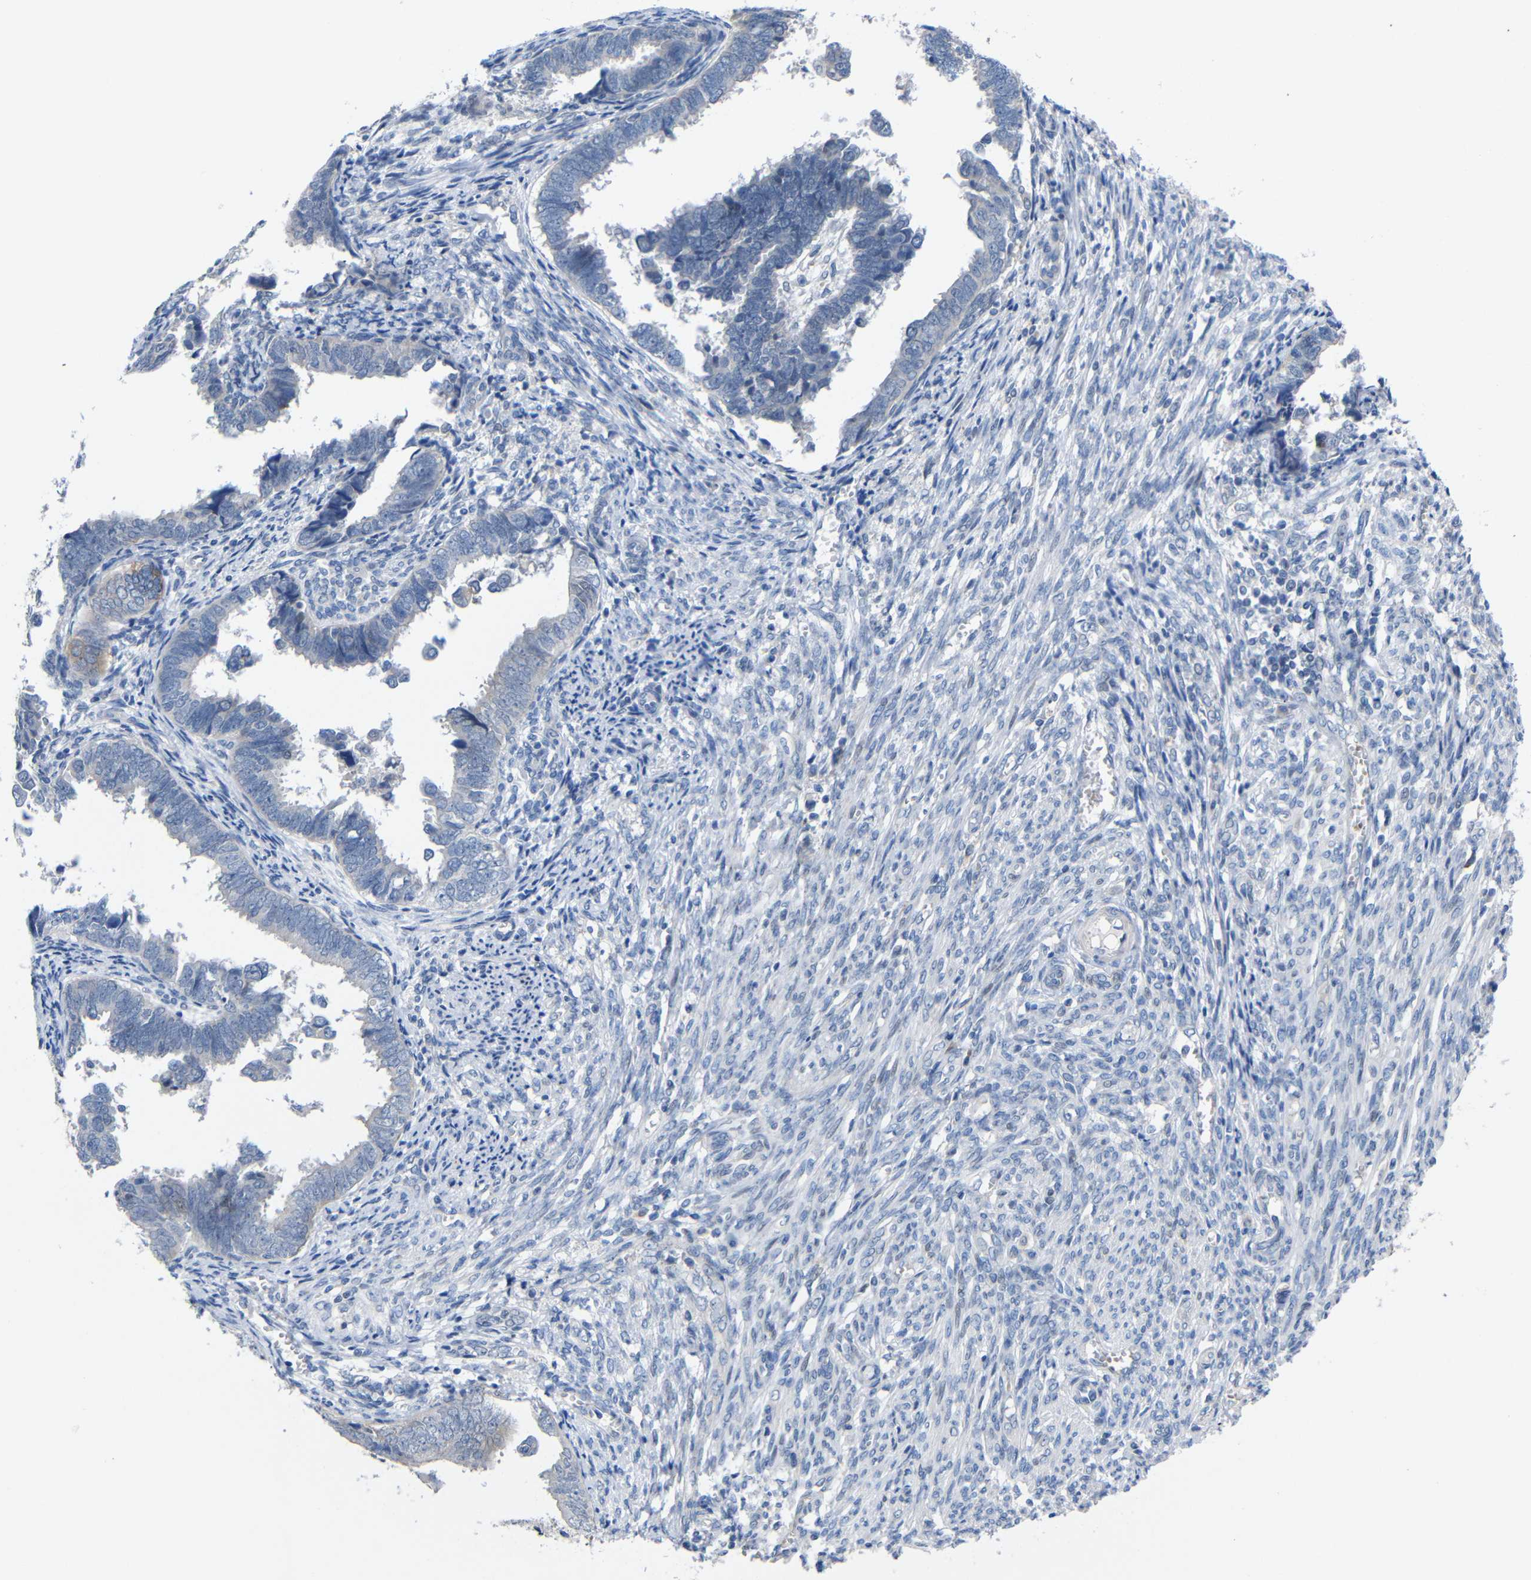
{"staining": {"intensity": "negative", "quantity": "none", "location": "none"}, "tissue": "endometrial cancer", "cell_type": "Tumor cells", "image_type": "cancer", "snomed": [{"axis": "morphology", "description": "Adenocarcinoma, NOS"}, {"axis": "topography", "description": "Endometrium"}], "caption": "Protein analysis of endometrial cancer exhibits no significant expression in tumor cells.", "gene": "CMTM1", "patient": {"sex": "female", "age": 75}}